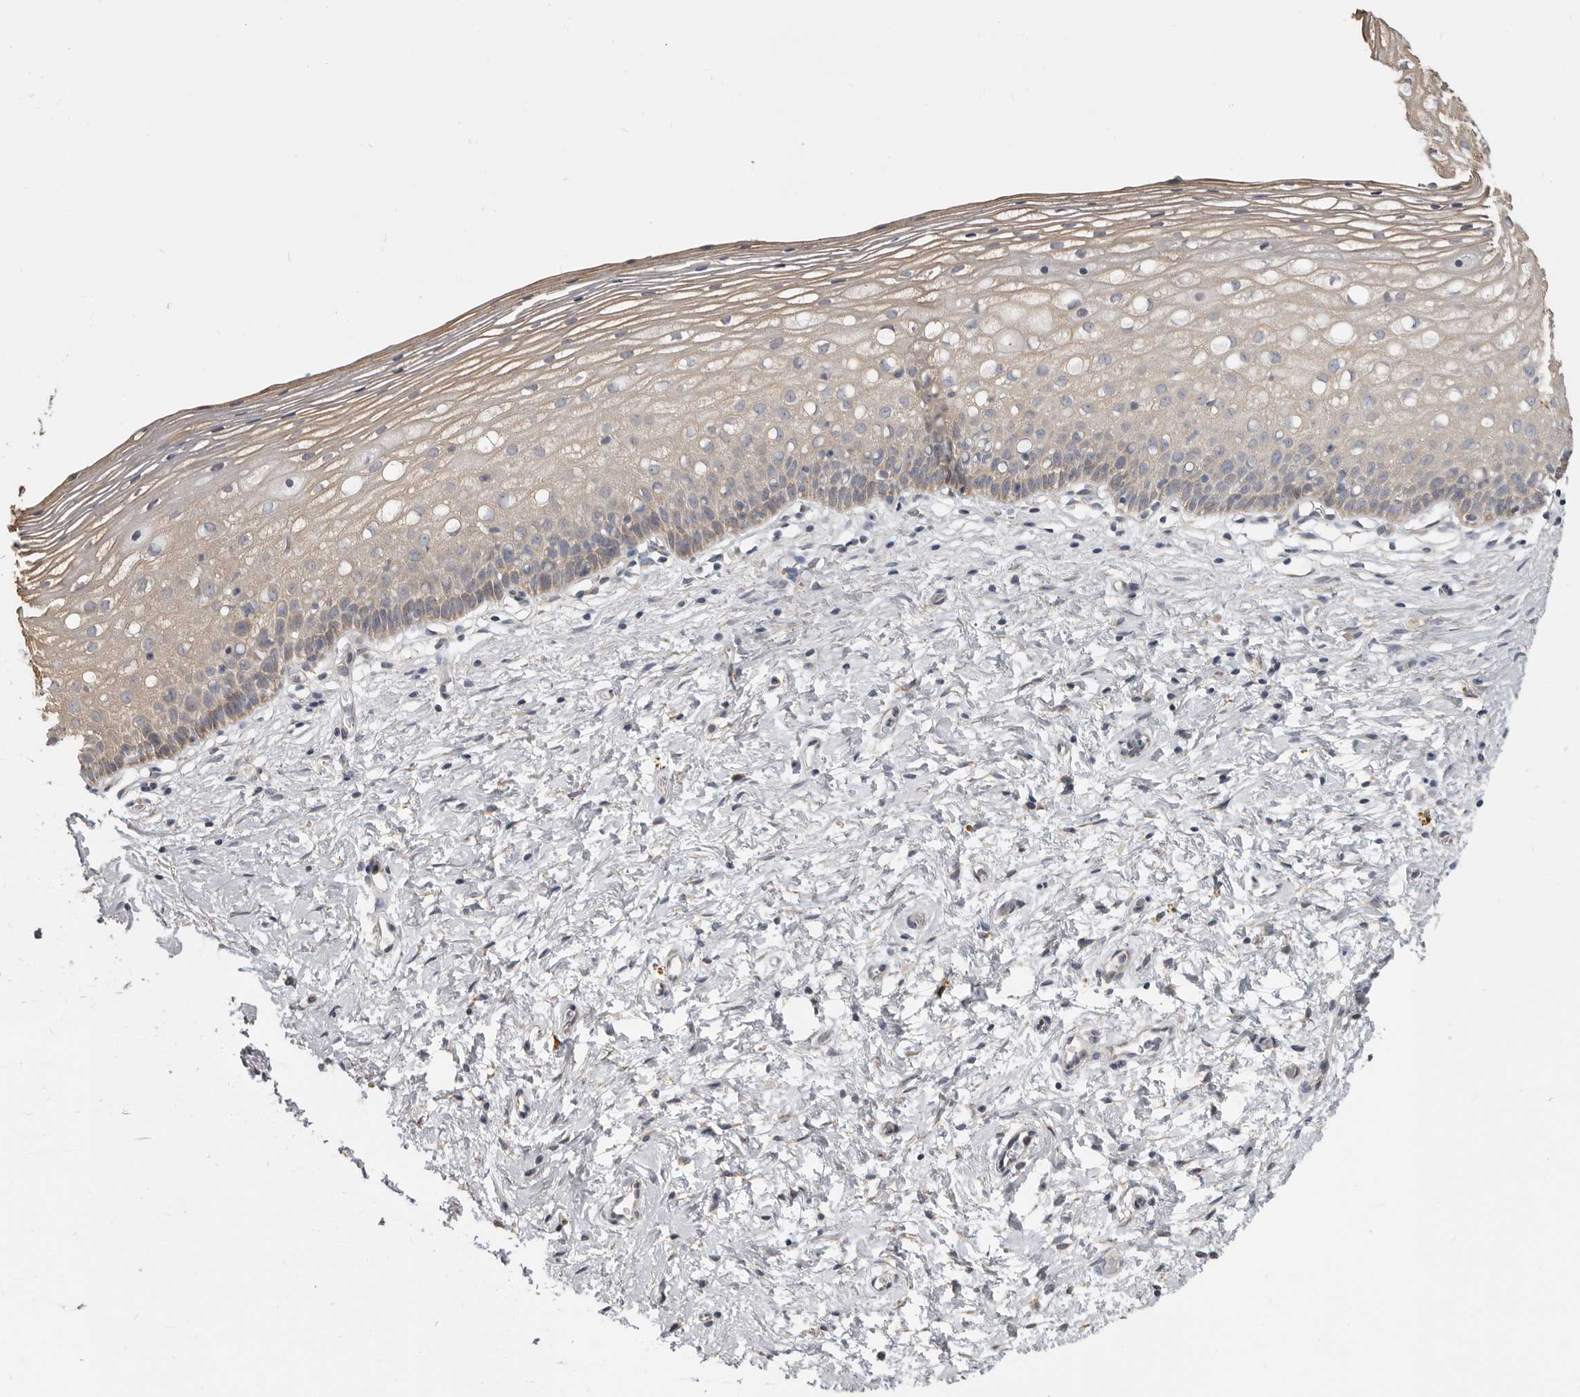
{"staining": {"intensity": "weak", "quantity": ">75%", "location": "cytoplasmic/membranous"}, "tissue": "cervix", "cell_type": "Squamous epithelial cells", "image_type": "normal", "snomed": [{"axis": "morphology", "description": "Normal tissue, NOS"}, {"axis": "topography", "description": "Cervix"}], "caption": "DAB immunohistochemical staining of normal human cervix reveals weak cytoplasmic/membranous protein expression in approximately >75% of squamous epithelial cells.", "gene": "UNK", "patient": {"sex": "female", "age": 72}}